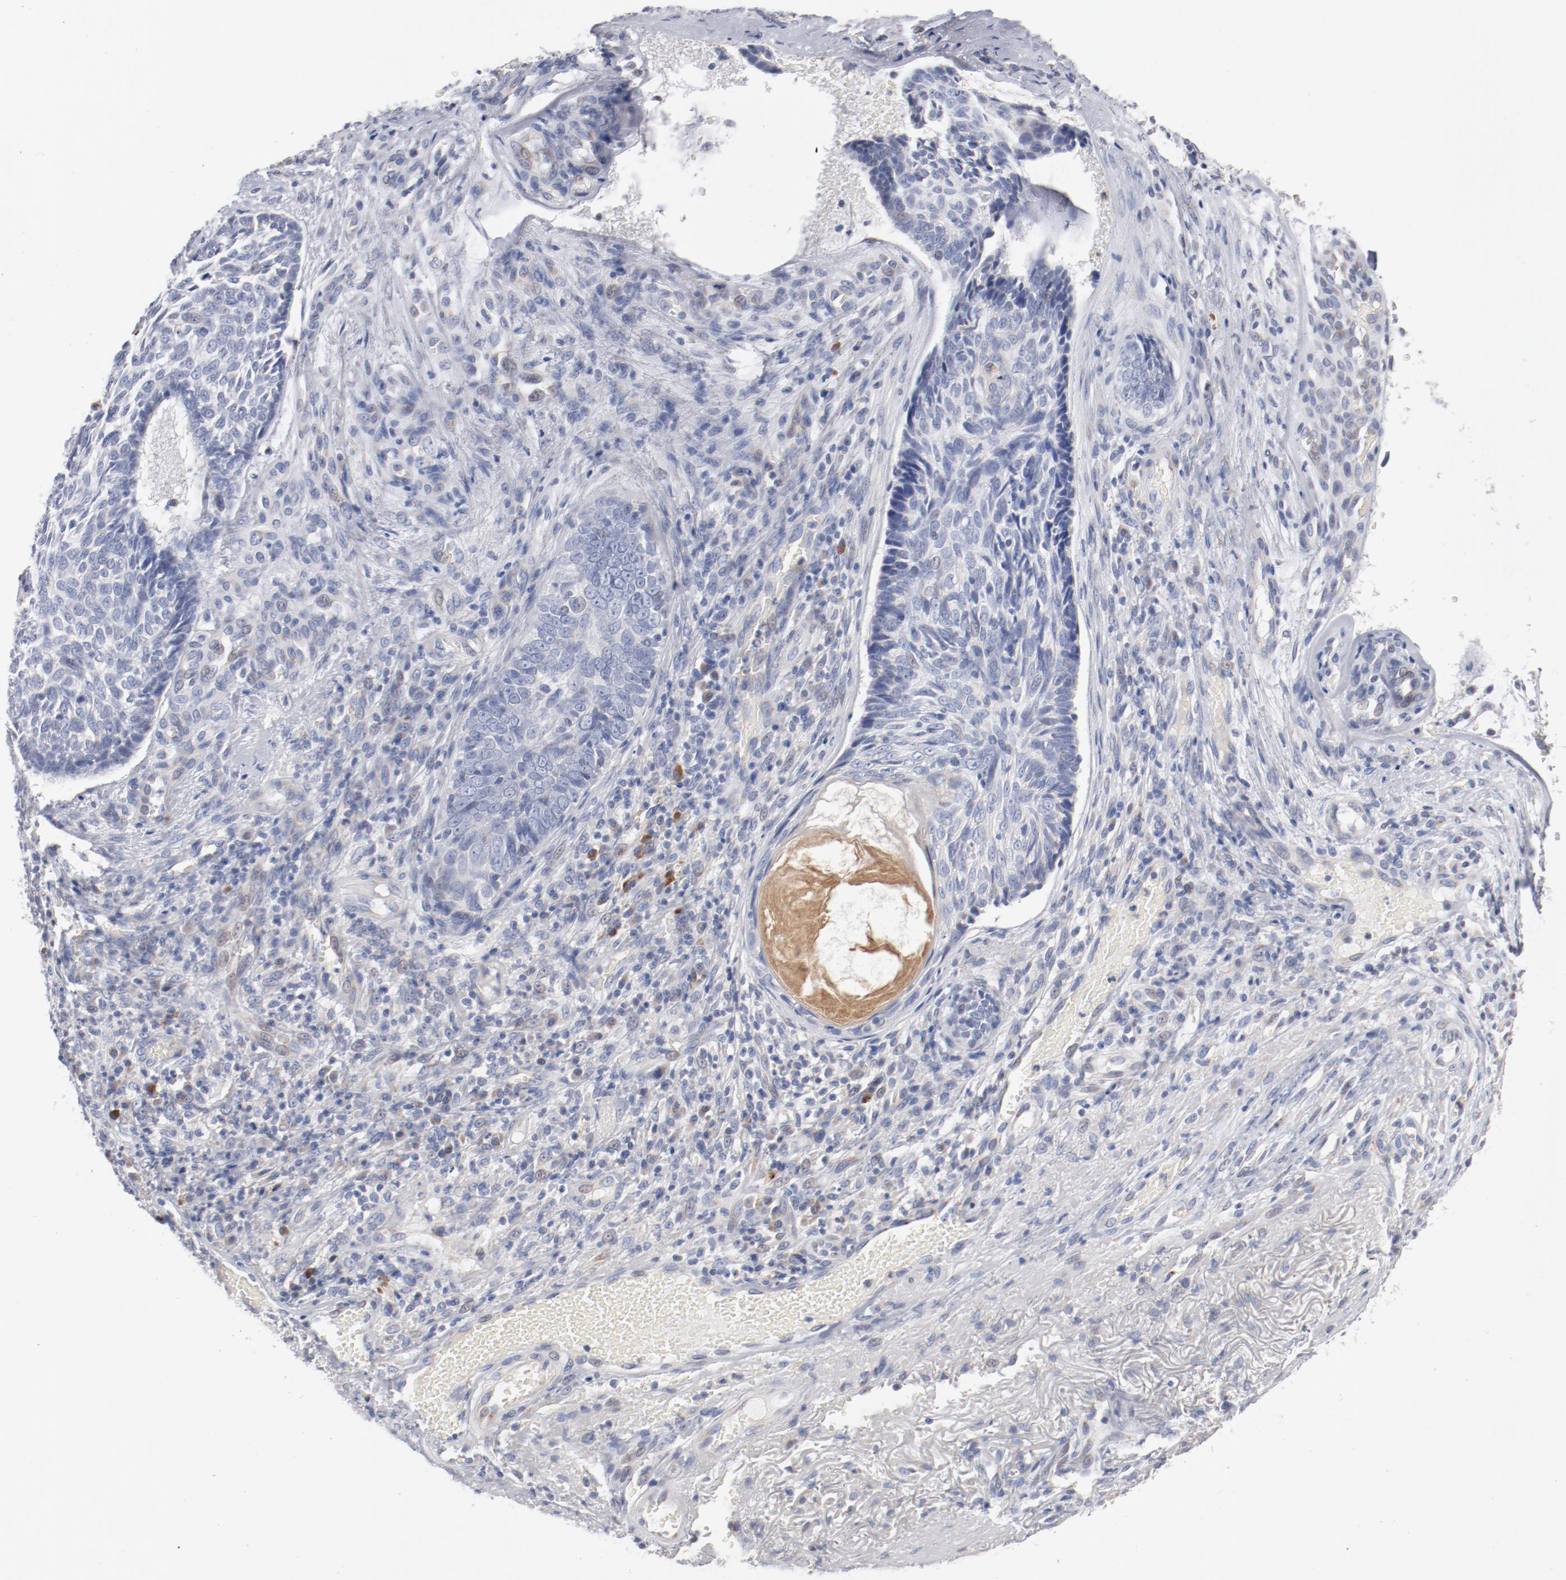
{"staining": {"intensity": "negative", "quantity": "none", "location": "none"}, "tissue": "skin cancer", "cell_type": "Tumor cells", "image_type": "cancer", "snomed": [{"axis": "morphology", "description": "Basal cell carcinoma"}, {"axis": "topography", "description": "Skin"}], "caption": "Immunohistochemical staining of skin cancer (basal cell carcinoma) reveals no significant staining in tumor cells.", "gene": "AK7", "patient": {"sex": "male", "age": 72}}